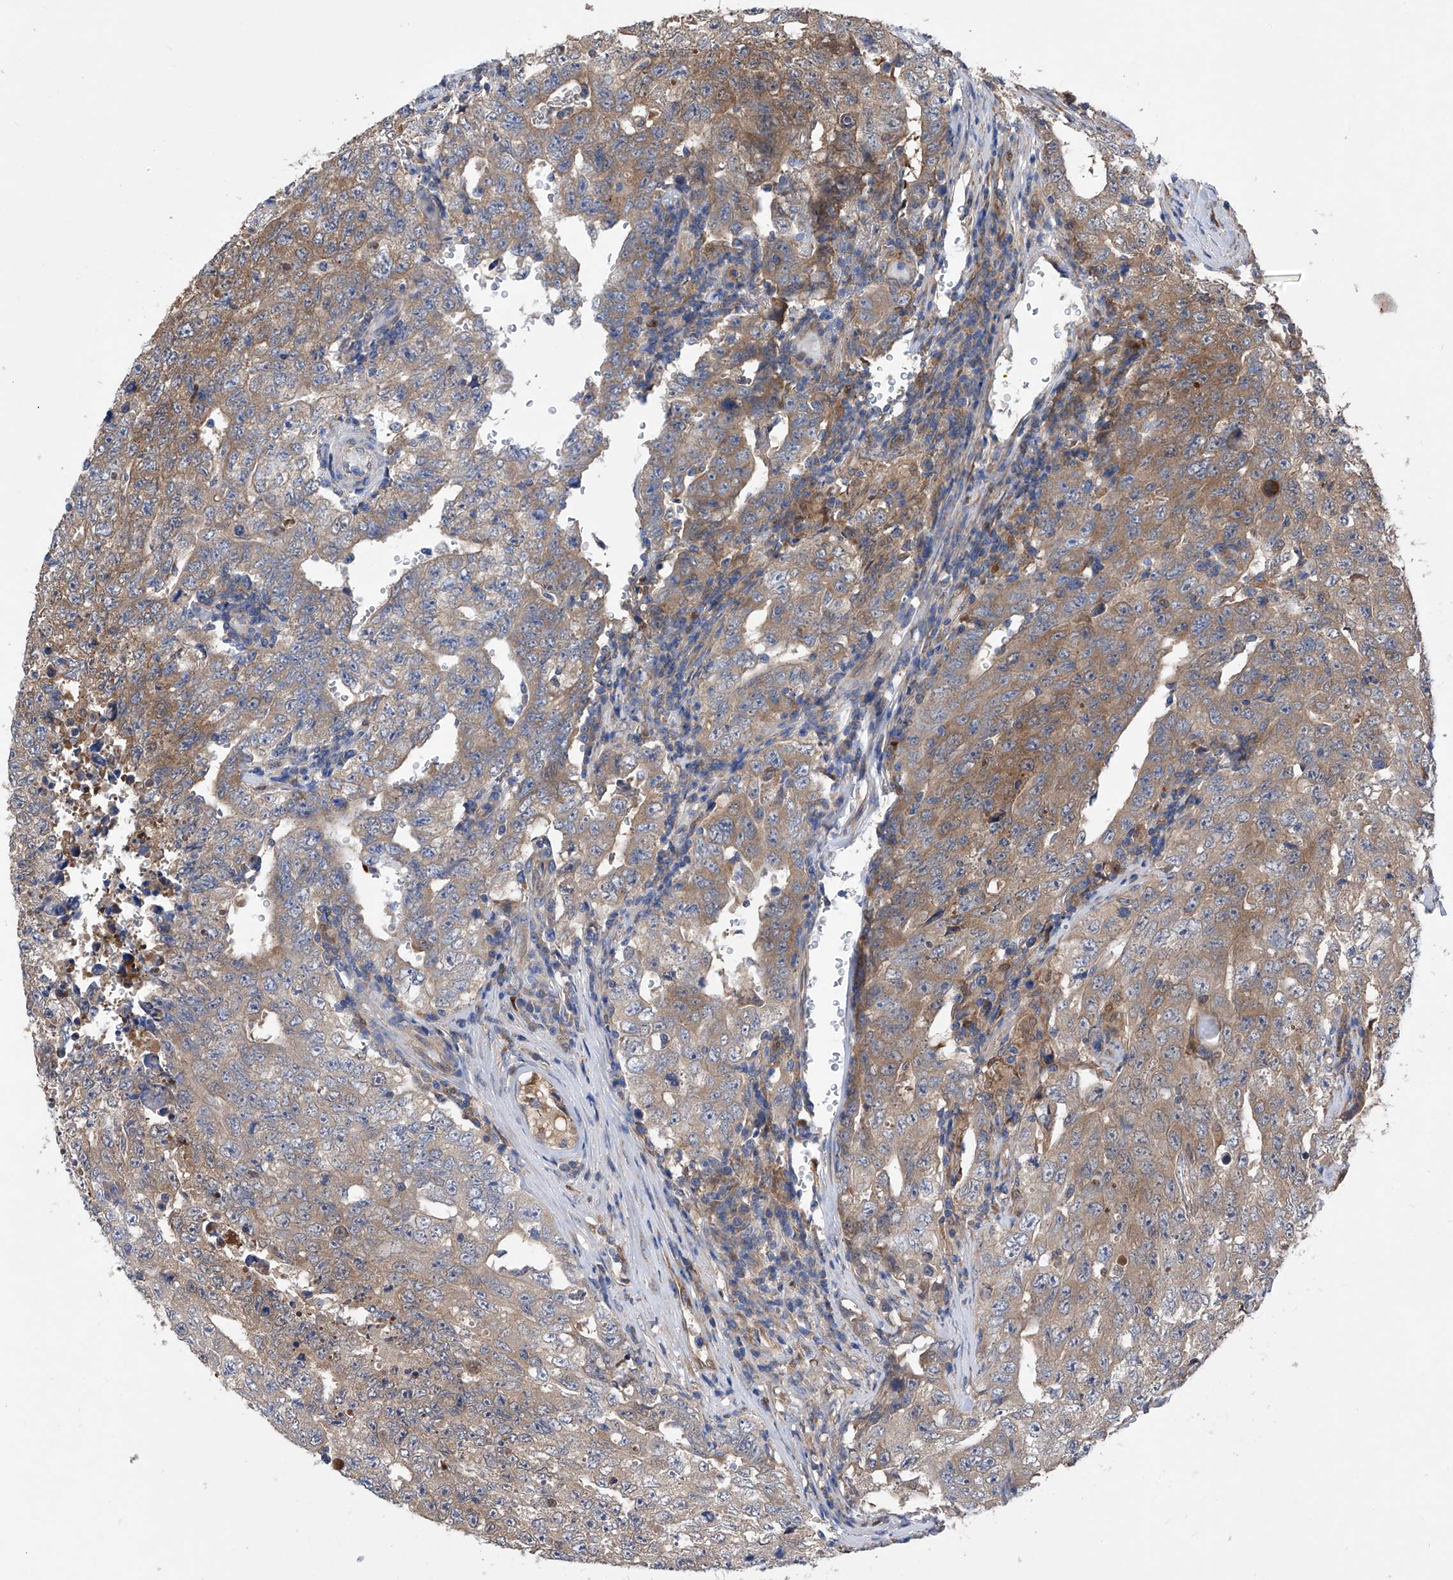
{"staining": {"intensity": "moderate", "quantity": "25%-75%", "location": "cytoplasmic/membranous"}, "tissue": "testis cancer", "cell_type": "Tumor cells", "image_type": "cancer", "snomed": [{"axis": "morphology", "description": "Carcinoma, Embryonal, NOS"}, {"axis": "topography", "description": "Testis"}], "caption": "Testis cancer stained with DAB (3,3'-diaminobenzidine) immunohistochemistry (IHC) exhibits medium levels of moderate cytoplasmic/membranous expression in approximately 25%-75% of tumor cells.", "gene": "SPATA20", "patient": {"sex": "male", "age": 26}}